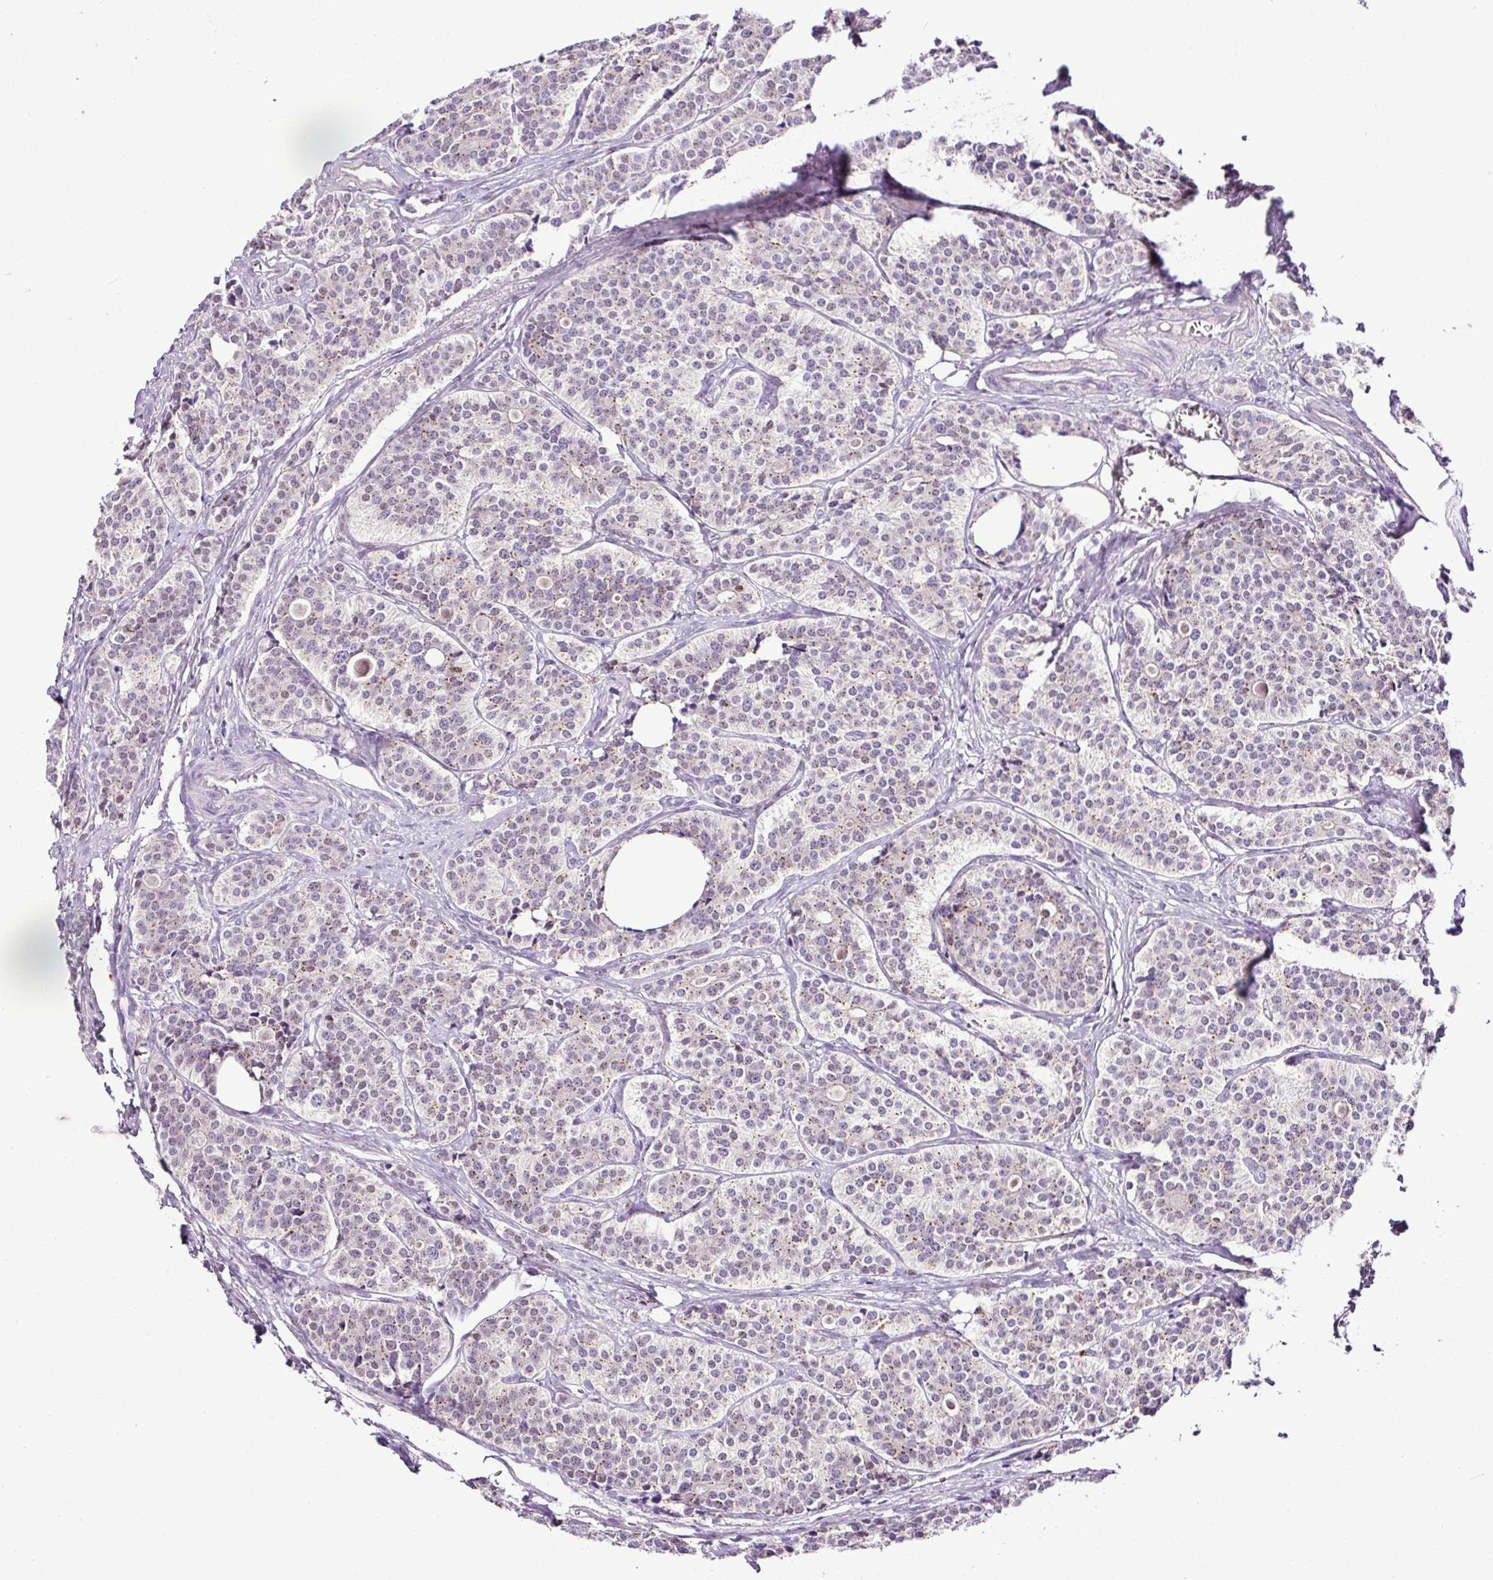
{"staining": {"intensity": "negative", "quantity": "none", "location": "none"}, "tissue": "carcinoid", "cell_type": "Tumor cells", "image_type": "cancer", "snomed": [{"axis": "morphology", "description": "Carcinoid, malignant, NOS"}, {"axis": "topography", "description": "Small intestine"}], "caption": "IHC of human carcinoid (malignant) exhibits no positivity in tumor cells. Nuclei are stained in blue.", "gene": "ESR1", "patient": {"sex": "male", "age": 63}}